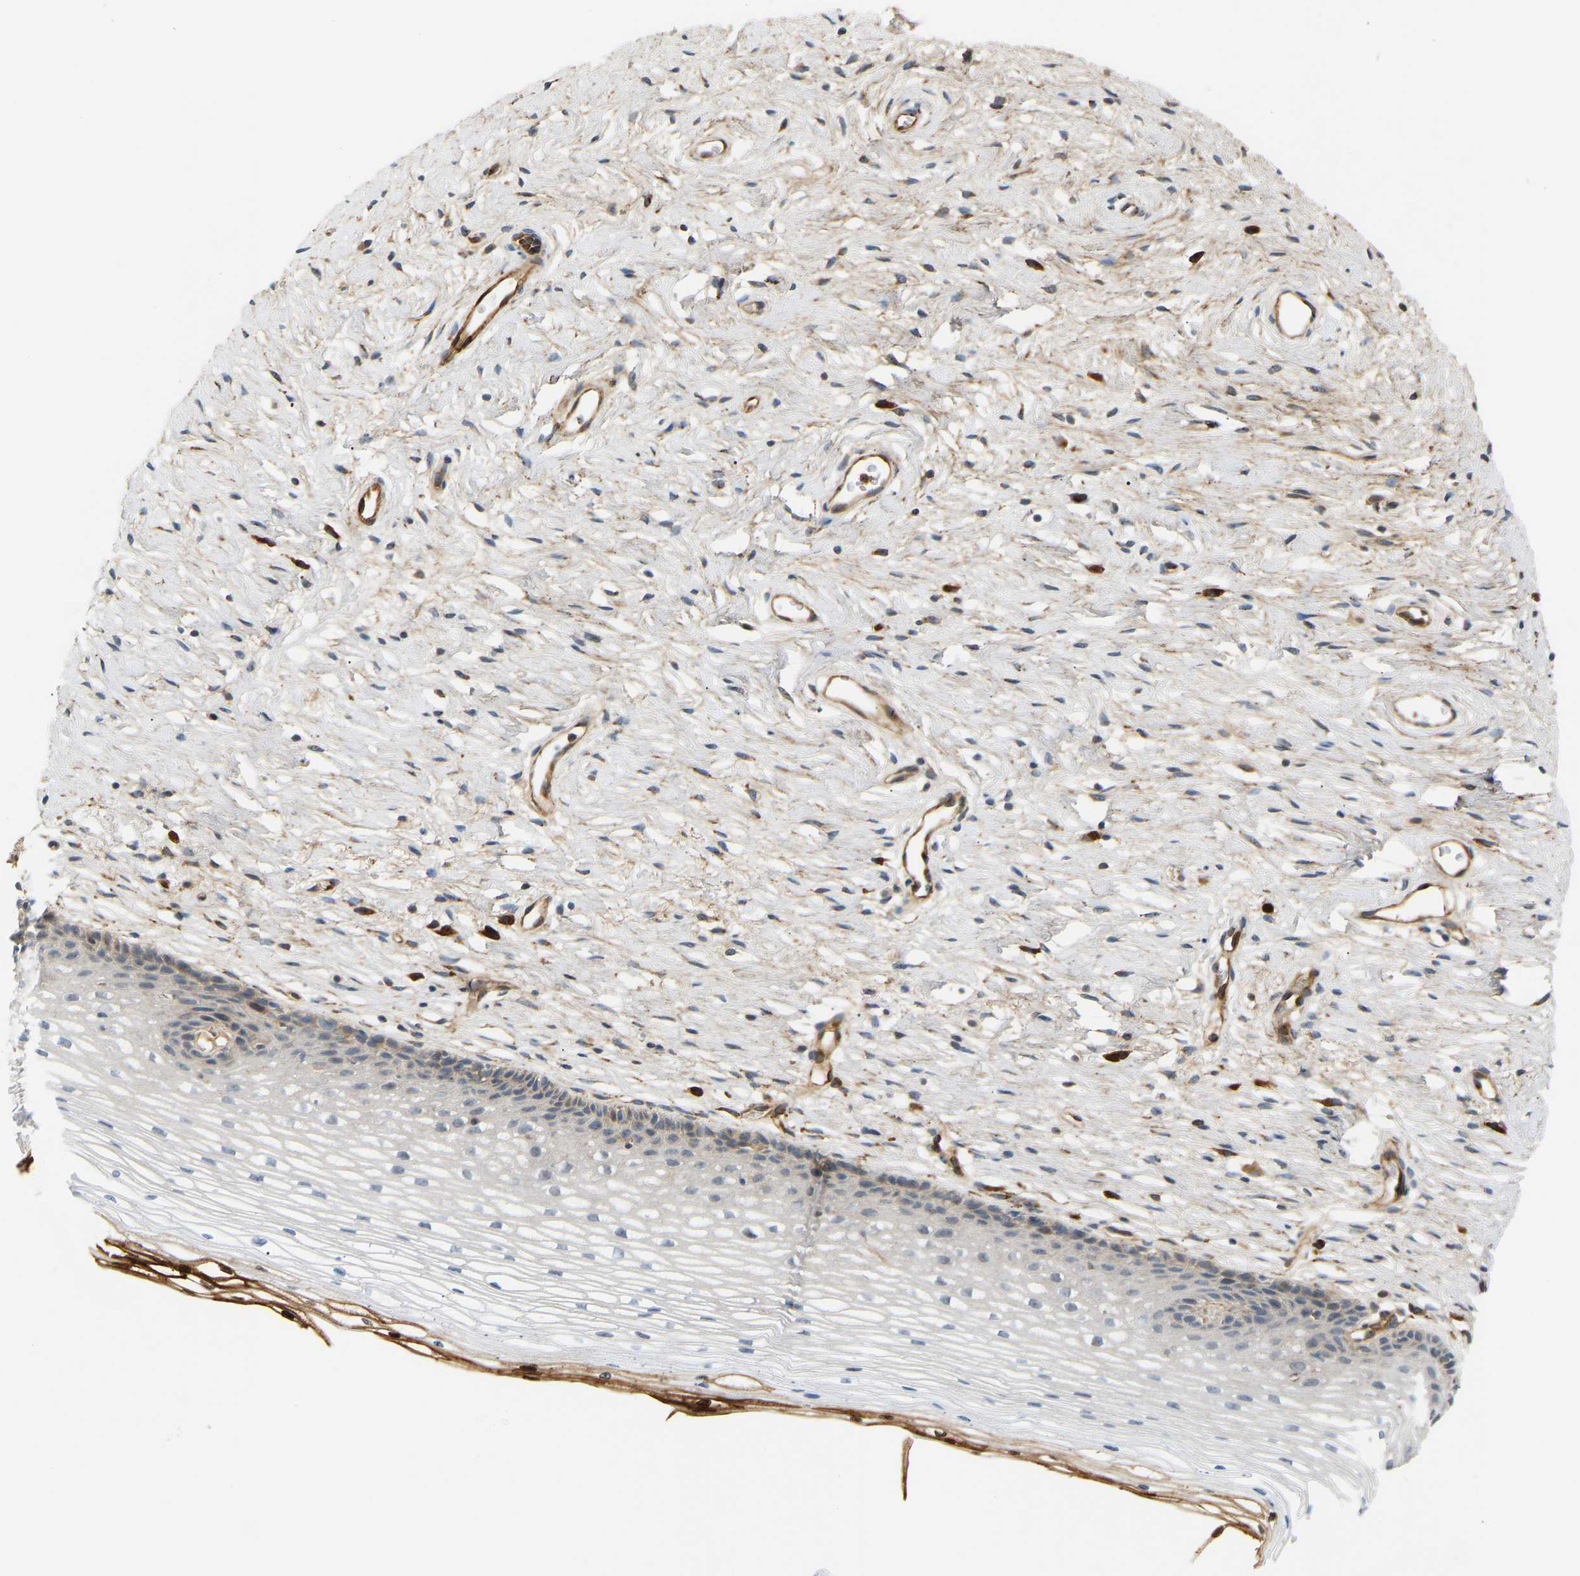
{"staining": {"intensity": "negative", "quantity": "none", "location": "none"}, "tissue": "cervix", "cell_type": "Glandular cells", "image_type": "normal", "snomed": [{"axis": "morphology", "description": "Normal tissue, NOS"}, {"axis": "topography", "description": "Cervix"}], "caption": "DAB (3,3'-diaminobenzidine) immunohistochemical staining of normal cervix reveals no significant staining in glandular cells. (Brightfield microscopy of DAB (3,3'-diaminobenzidine) immunohistochemistry at high magnification).", "gene": "PLCG2", "patient": {"sex": "female", "age": 77}}